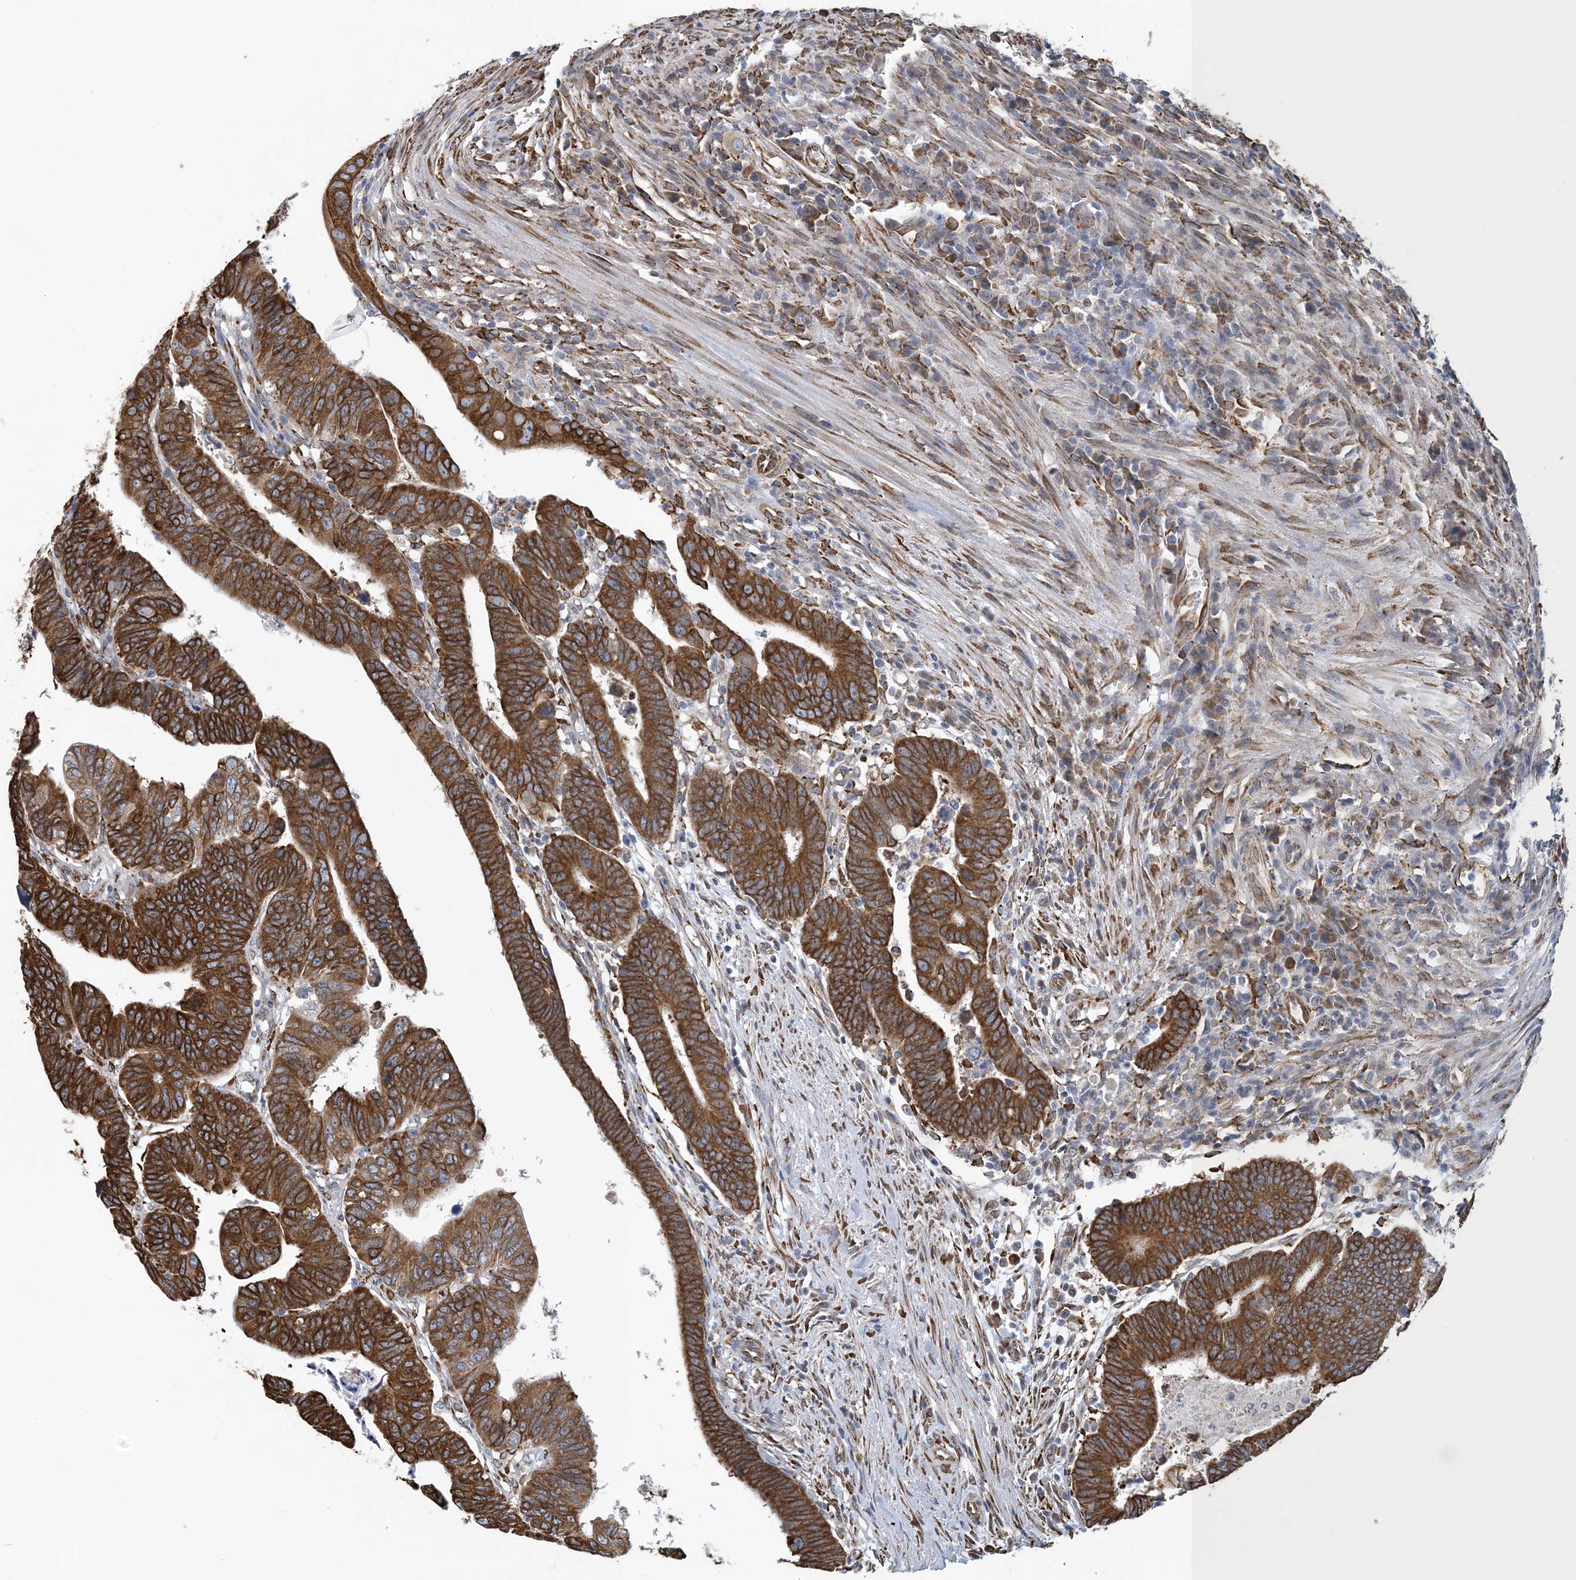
{"staining": {"intensity": "moderate", "quantity": ">75%", "location": "cytoplasmic/membranous"}, "tissue": "colorectal cancer", "cell_type": "Tumor cells", "image_type": "cancer", "snomed": [{"axis": "morphology", "description": "Adenocarcinoma, NOS"}, {"axis": "topography", "description": "Rectum"}], "caption": "A high-resolution image shows immunohistochemistry (IHC) staining of adenocarcinoma (colorectal), which demonstrates moderate cytoplasmic/membranous expression in about >75% of tumor cells.", "gene": "CCDC14", "patient": {"sex": "female", "age": 65}}